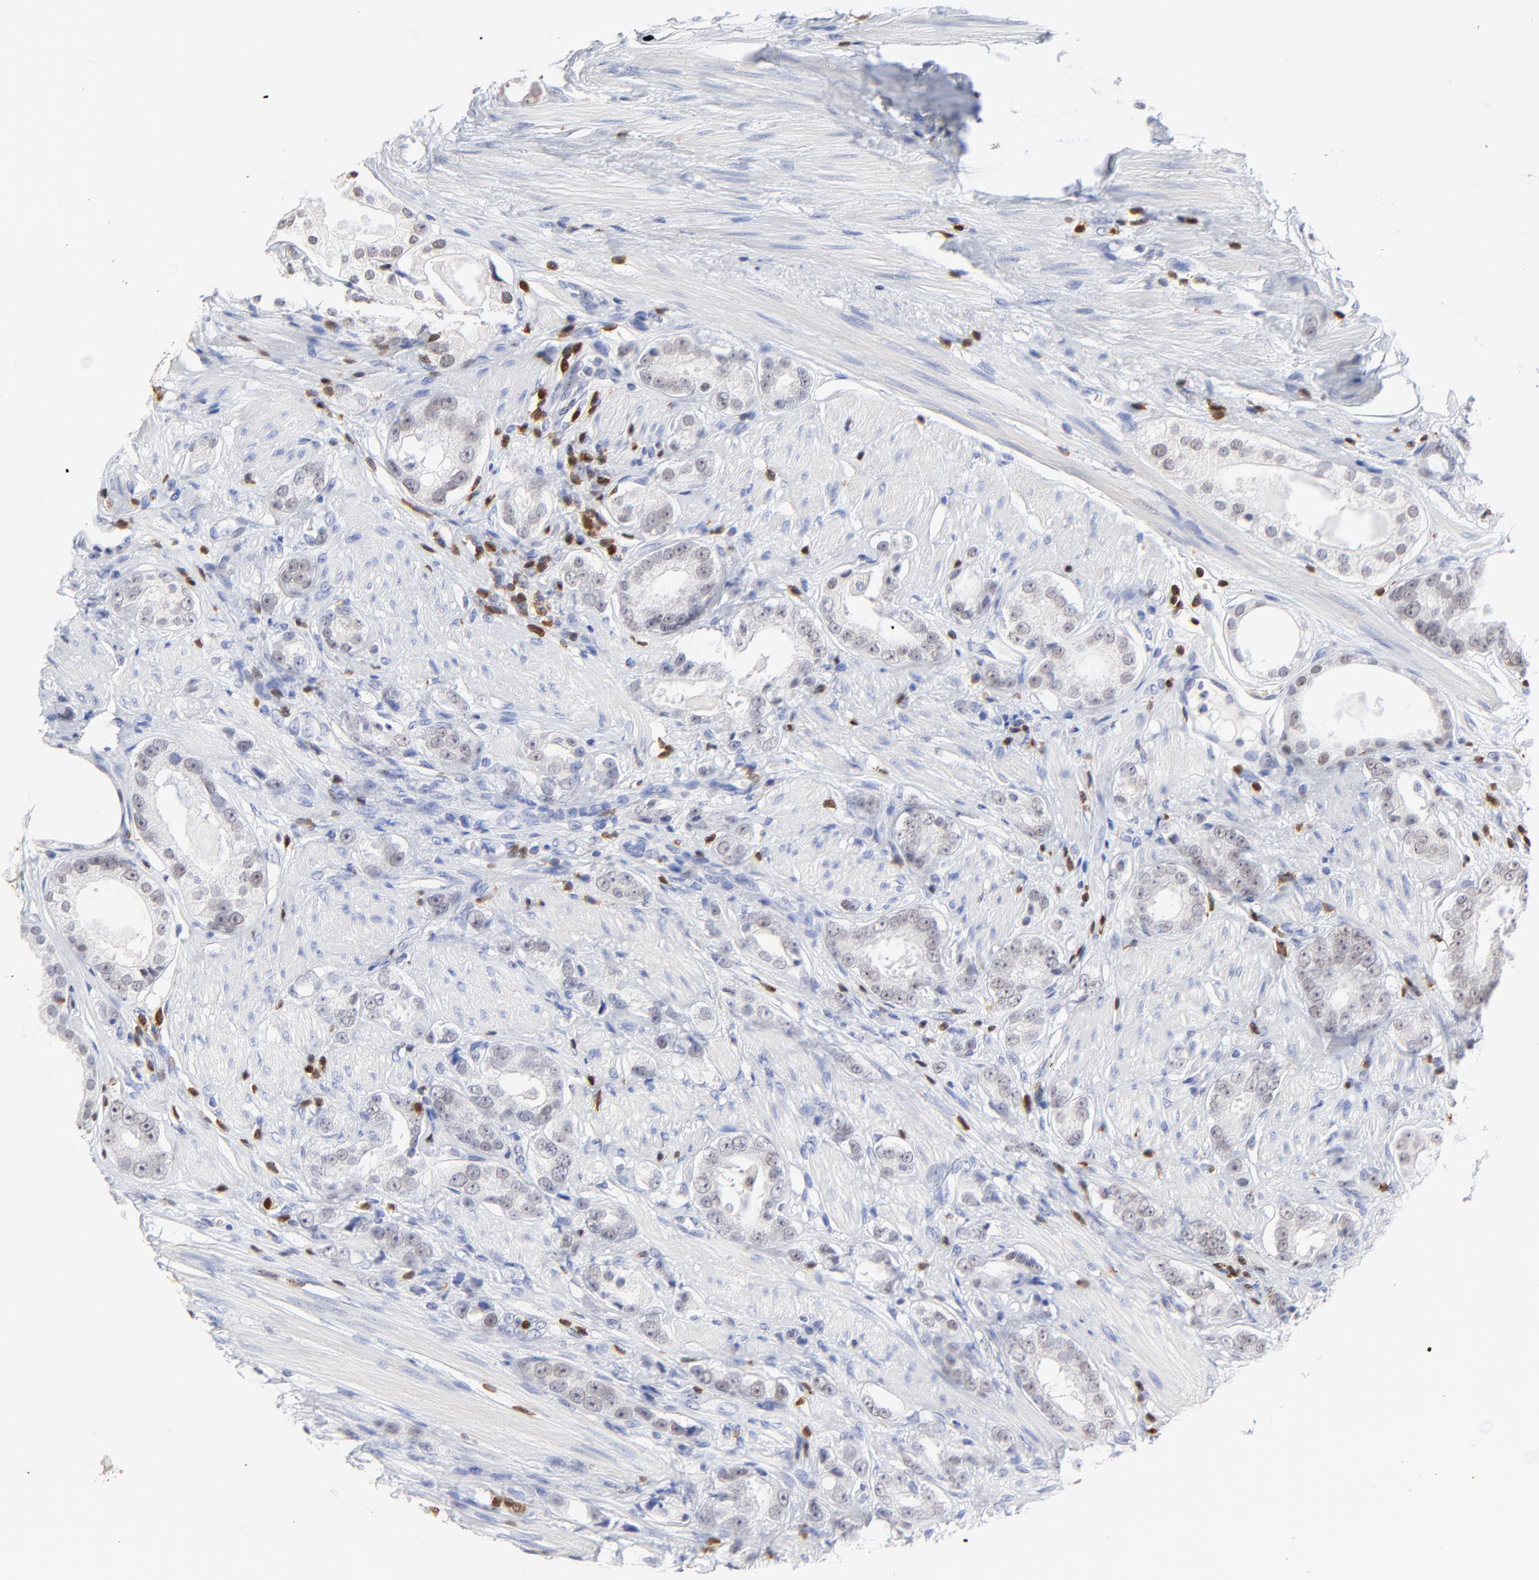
{"staining": {"intensity": "negative", "quantity": "none", "location": "none"}, "tissue": "prostate cancer", "cell_type": "Tumor cells", "image_type": "cancer", "snomed": [{"axis": "morphology", "description": "Adenocarcinoma, Medium grade"}, {"axis": "topography", "description": "Prostate"}], "caption": "IHC image of neoplastic tissue: human prostate cancer stained with DAB (3,3'-diaminobenzidine) reveals no significant protein staining in tumor cells.", "gene": "ZAP70", "patient": {"sex": "male", "age": 53}}